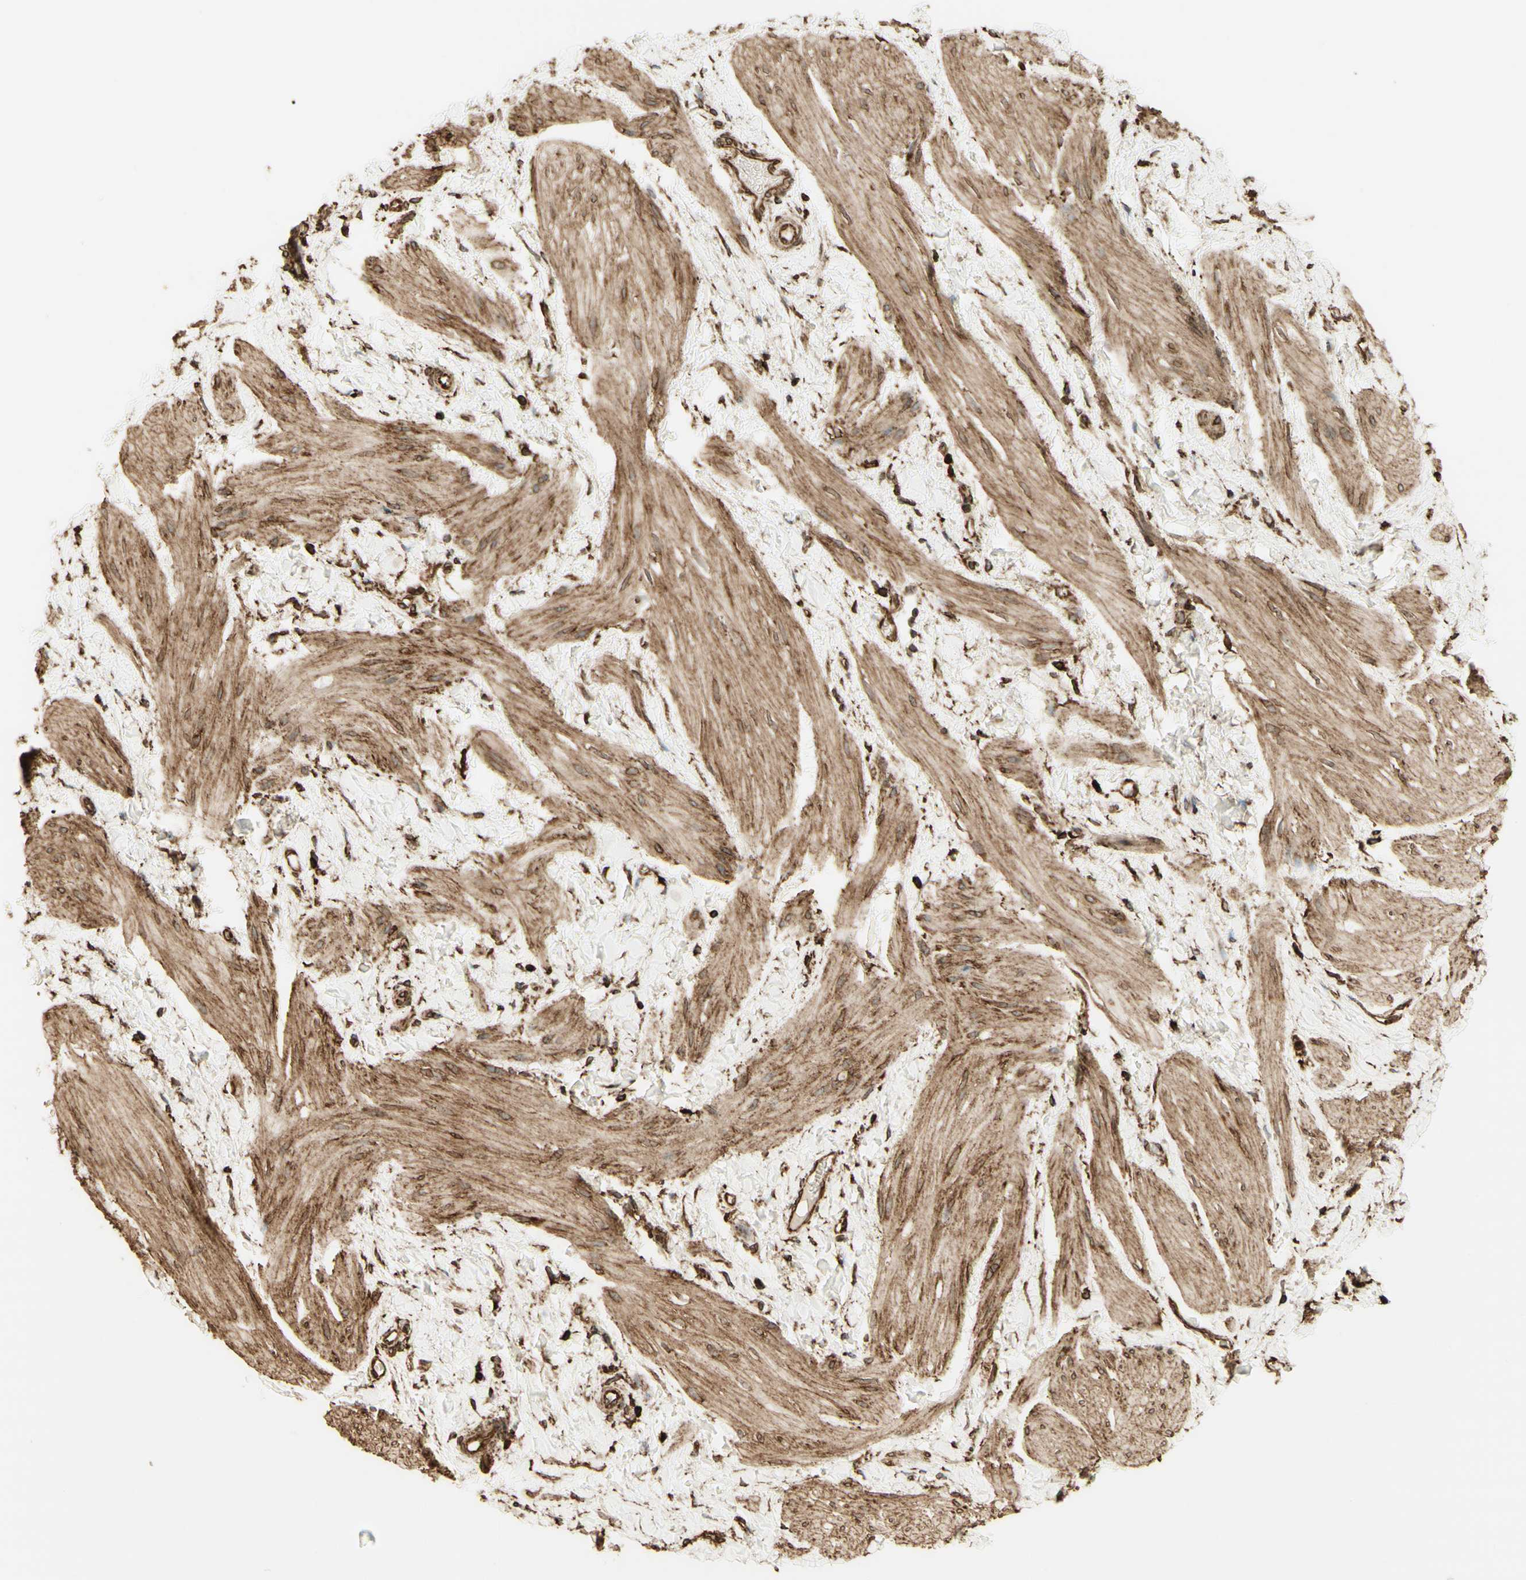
{"staining": {"intensity": "moderate", "quantity": ">75%", "location": "cytoplasmic/membranous"}, "tissue": "smooth muscle", "cell_type": "Smooth muscle cells", "image_type": "normal", "snomed": [{"axis": "morphology", "description": "Normal tissue, NOS"}, {"axis": "topography", "description": "Smooth muscle"}], "caption": "Benign smooth muscle demonstrates moderate cytoplasmic/membranous positivity in approximately >75% of smooth muscle cells.", "gene": "CANX", "patient": {"sex": "male", "age": 16}}